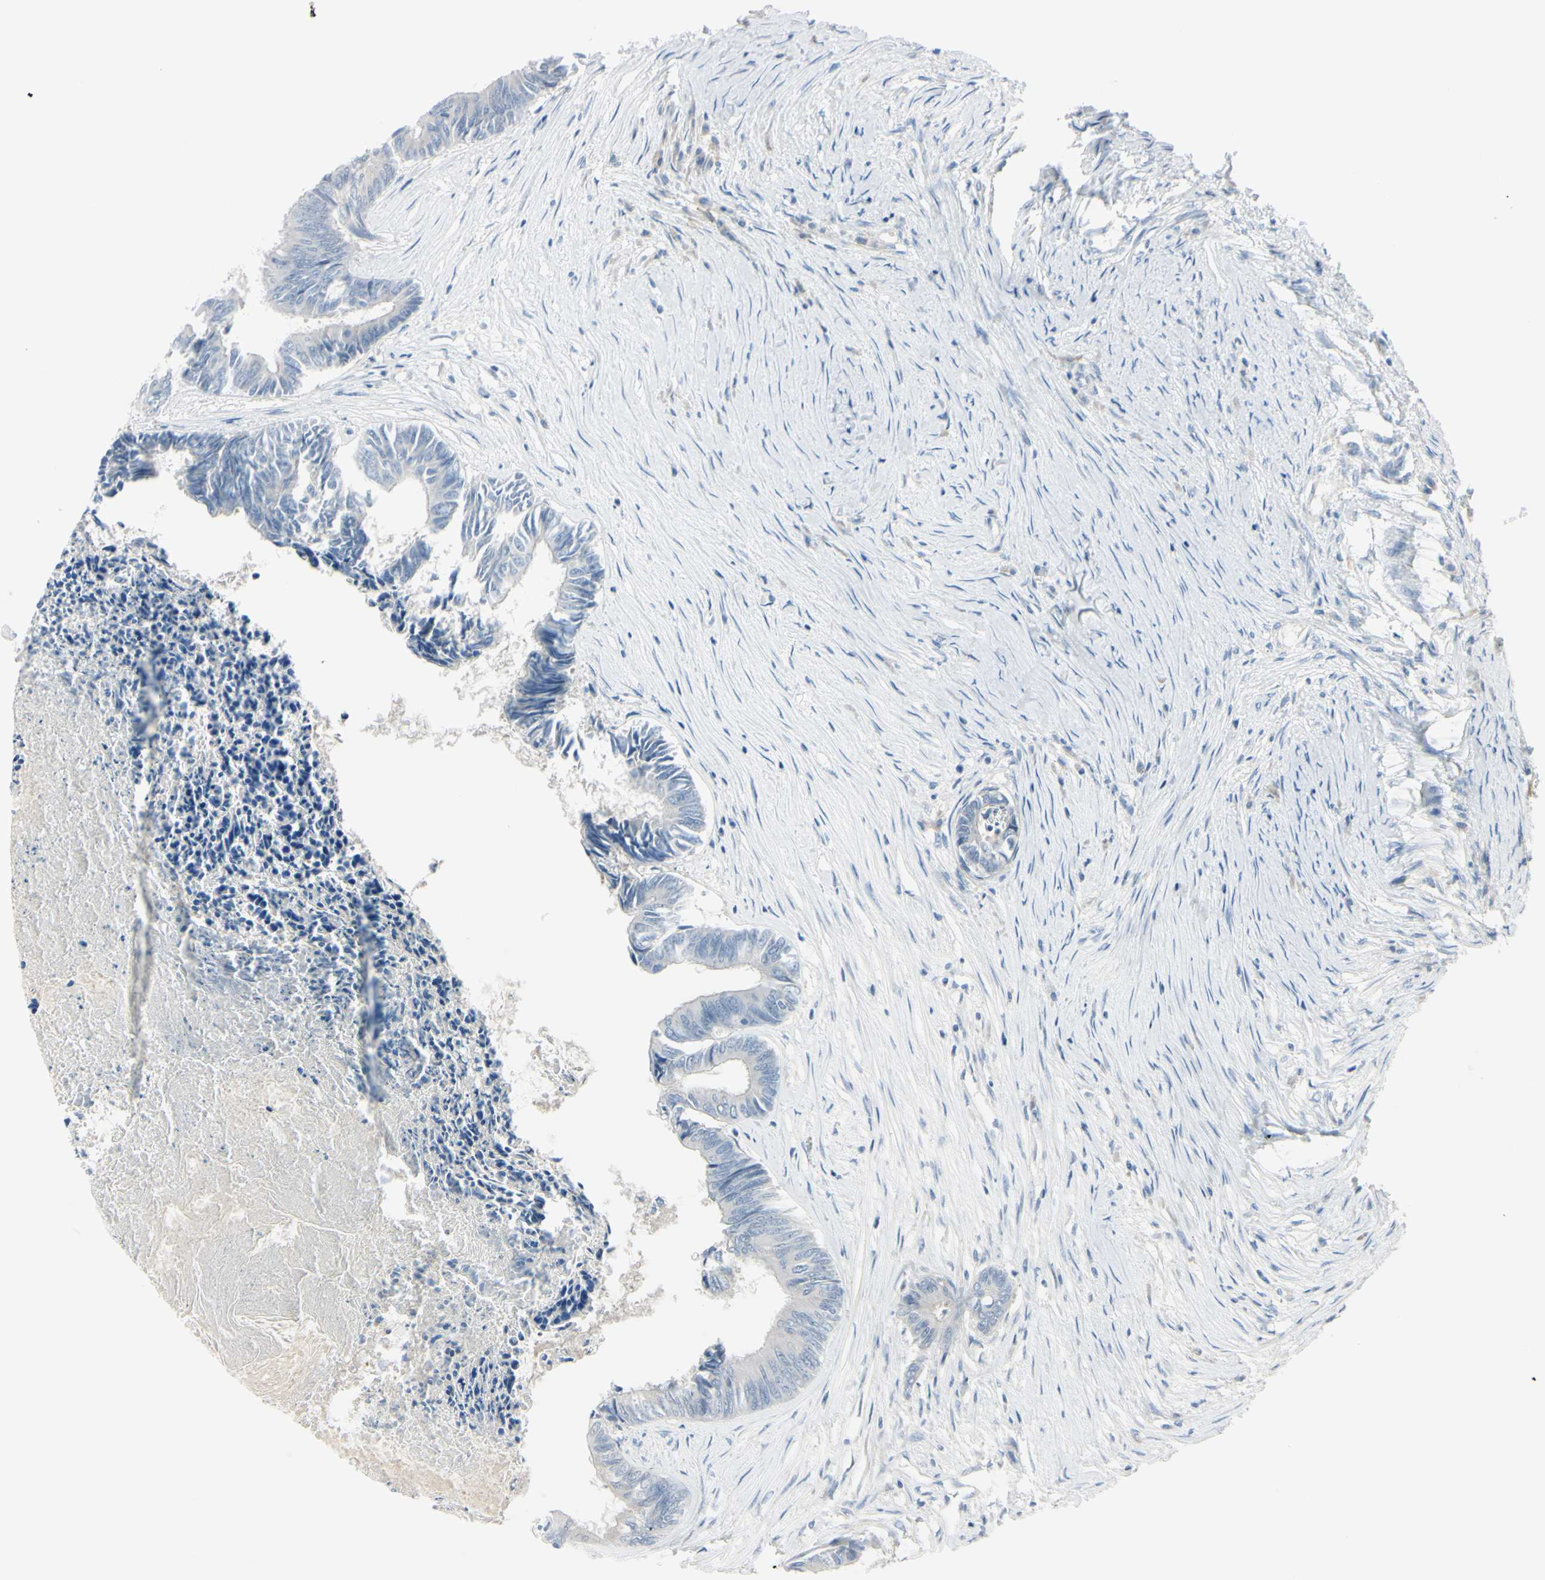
{"staining": {"intensity": "negative", "quantity": "none", "location": "none"}, "tissue": "colorectal cancer", "cell_type": "Tumor cells", "image_type": "cancer", "snomed": [{"axis": "morphology", "description": "Adenocarcinoma, NOS"}, {"axis": "topography", "description": "Rectum"}], "caption": "This is an immunohistochemistry (IHC) image of colorectal adenocarcinoma. There is no expression in tumor cells.", "gene": "ASB9", "patient": {"sex": "male", "age": 63}}